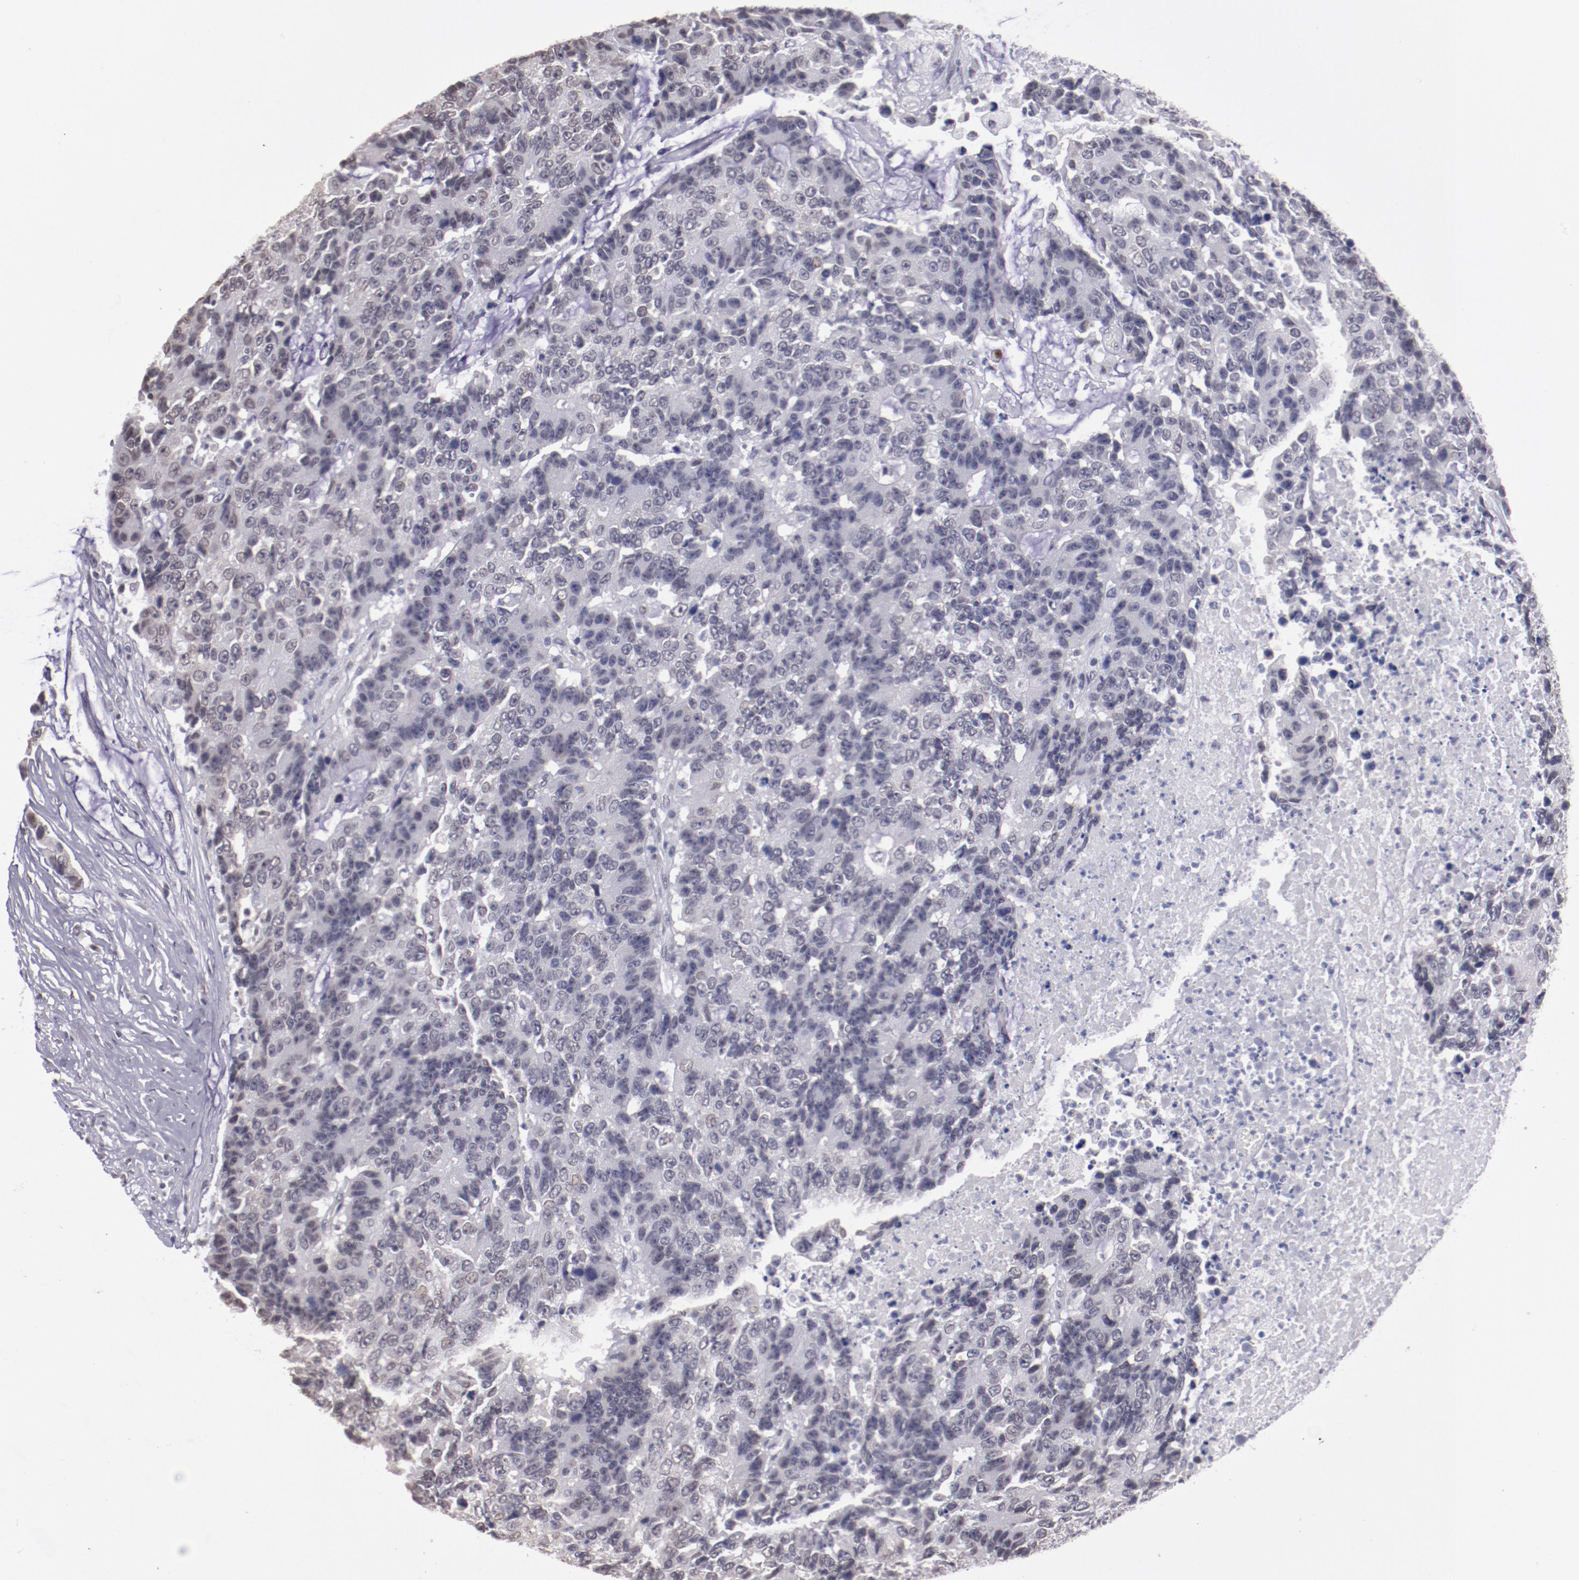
{"staining": {"intensity": "weak", "quantity": "<25%", "location": "nuclear"}, "tissue": "colorectal cancer", "cell_type": "Tumor cells", "image_type": "cancer", "snomed": [{"axis": "morphology", "description": "Adenocarcinoma, NOS"}, {"axis": "topography", "description": "Colon"}], "caption": "DAB immunohistochemical staining of human colorectal cancer (adenocarcinoma) reveals no significant staining in tumor cells.", "gene": "IRF4", "patient": {"sex": "female", "age": 86}}